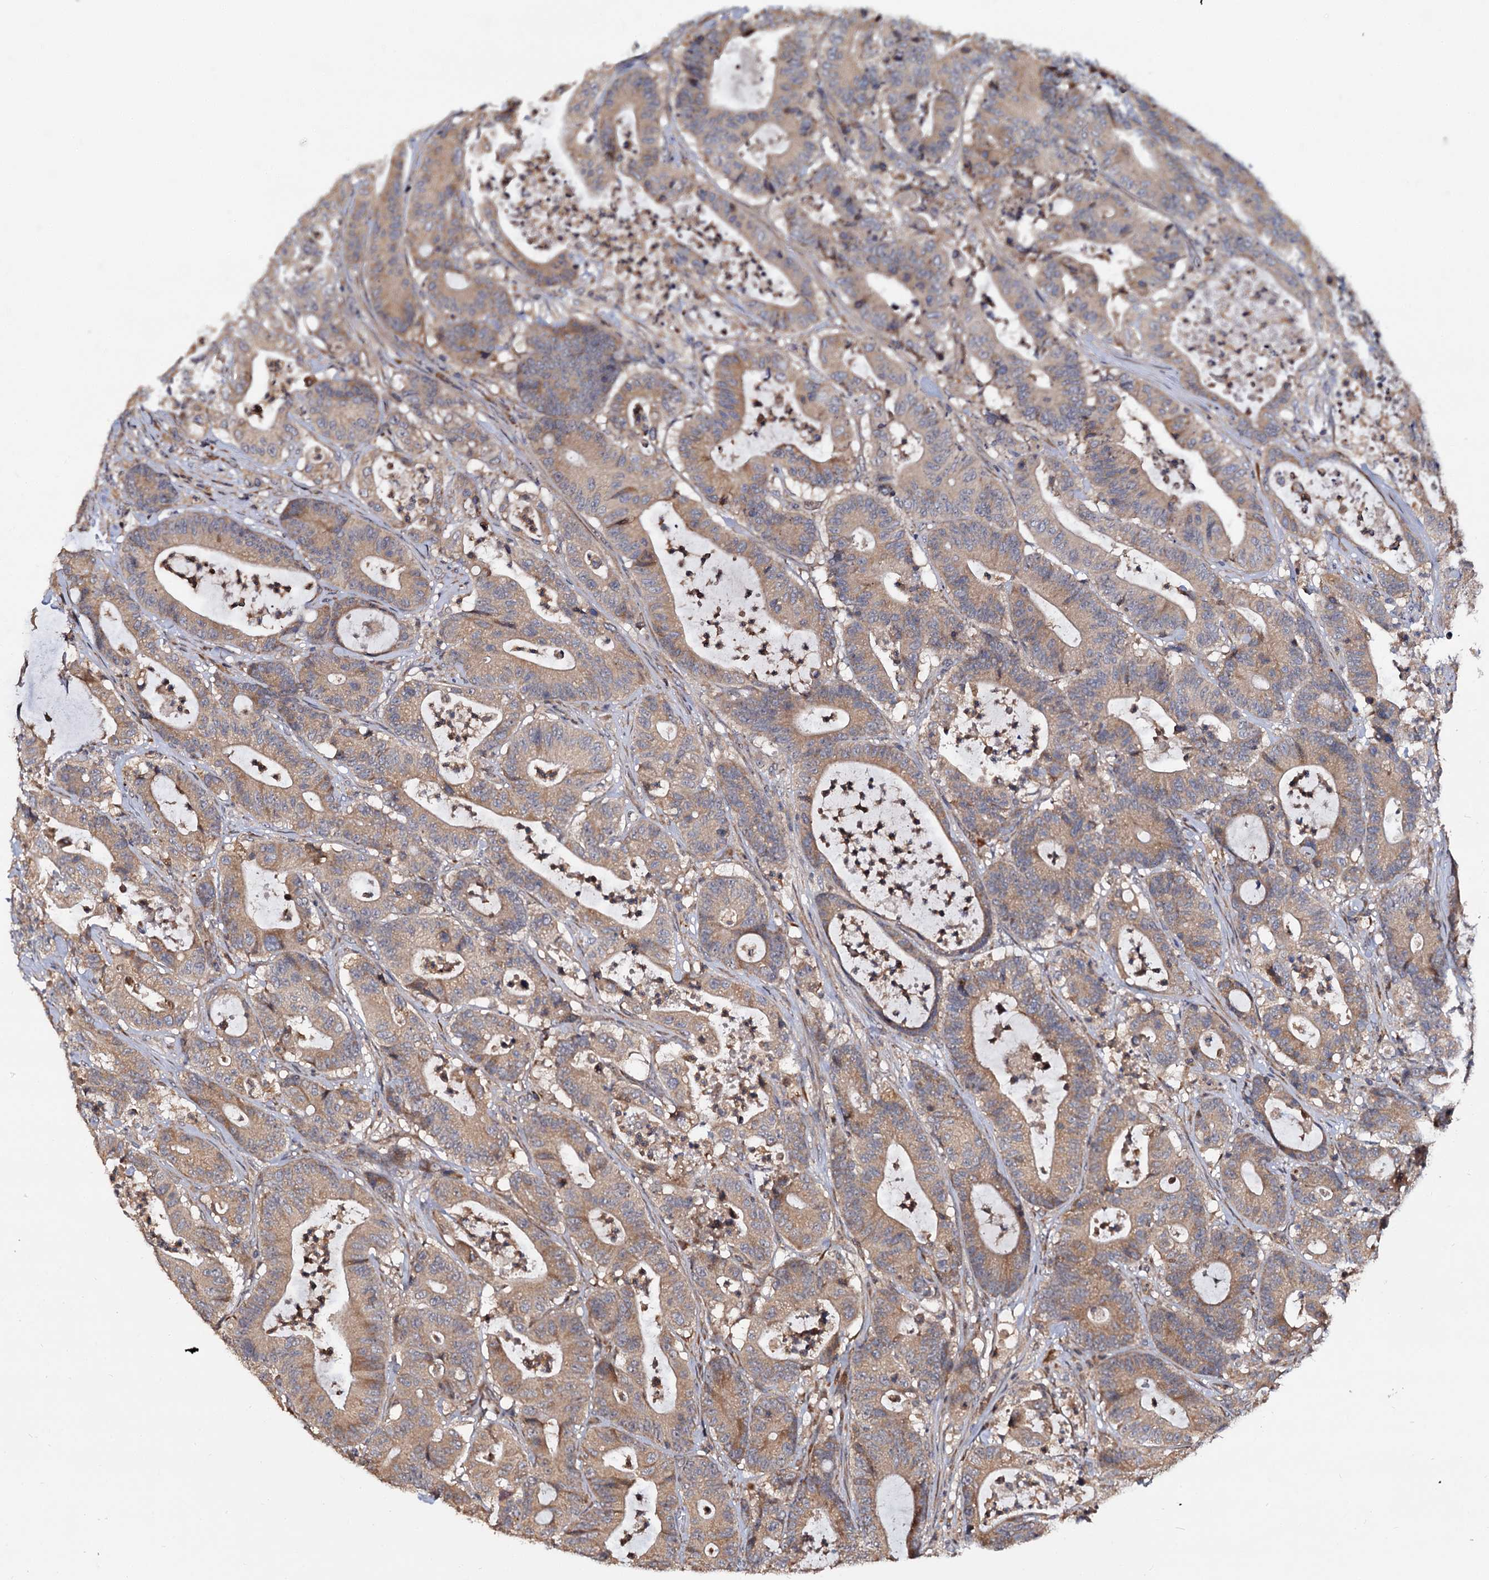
{"staining": {"intensity": "moderate", "quantity": ">75%", "location": "cytoplasmic/membranous"}, "tissue": "colorectal cancer", "cell_type": "Tumor cells", "image_type": "cancer", "snomed": [{"axis": "morphology", "description": "Adenocarcinoma, NOS"}, {"axis": "topography", "description": "Colon"}], "caption": "High-power microscopy captured an IHC photomicrograph of adenocarcinoma (colorectal), revealing moderate cytoplasmic/membranous staining in about >75% of tumor cells.", "gene": "WWC3", "patient": {"sex": "female", "age": 84}}